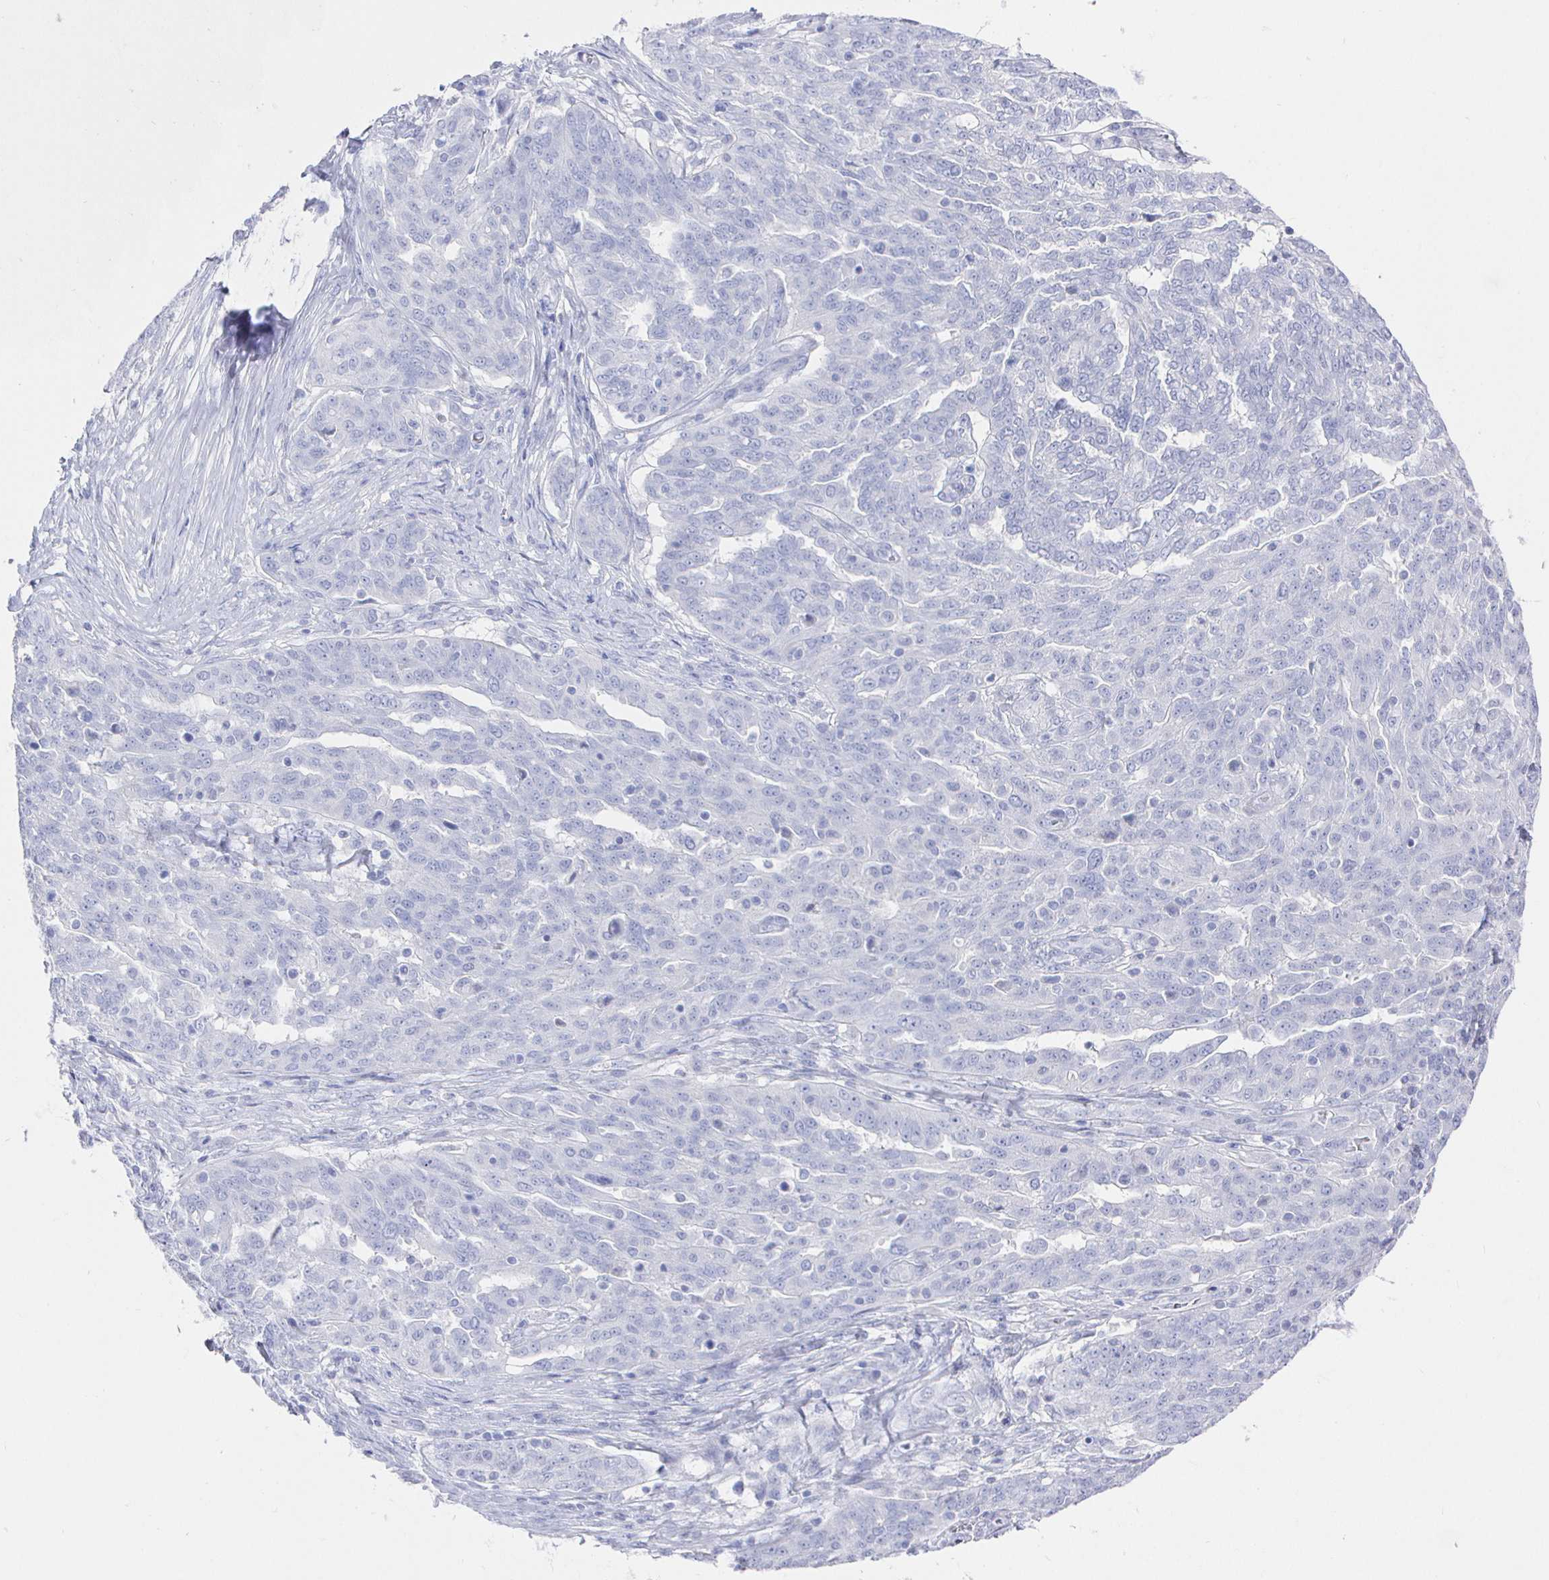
{"staining": {"intensity": "negative", "quantity": "none", "location": "none"}, "tissue": "ovarian cancer", "cell_type": "Tumor cells", "image_type": "cancer", "snomed": [{"axis": "morphology", "description": "Cystadenocarcinoma, serous, NOS"}, {"axis": "topography", "description": "Ovary"}], "caption": "IHC photomicrograph of human ovarian cancer (serous cystadenocarcinoma) stained for a protein (brown), which reveals no expression in tumor cells.", "gene": "CLCA1", "patient": {"sex": "female", "age": 67}}